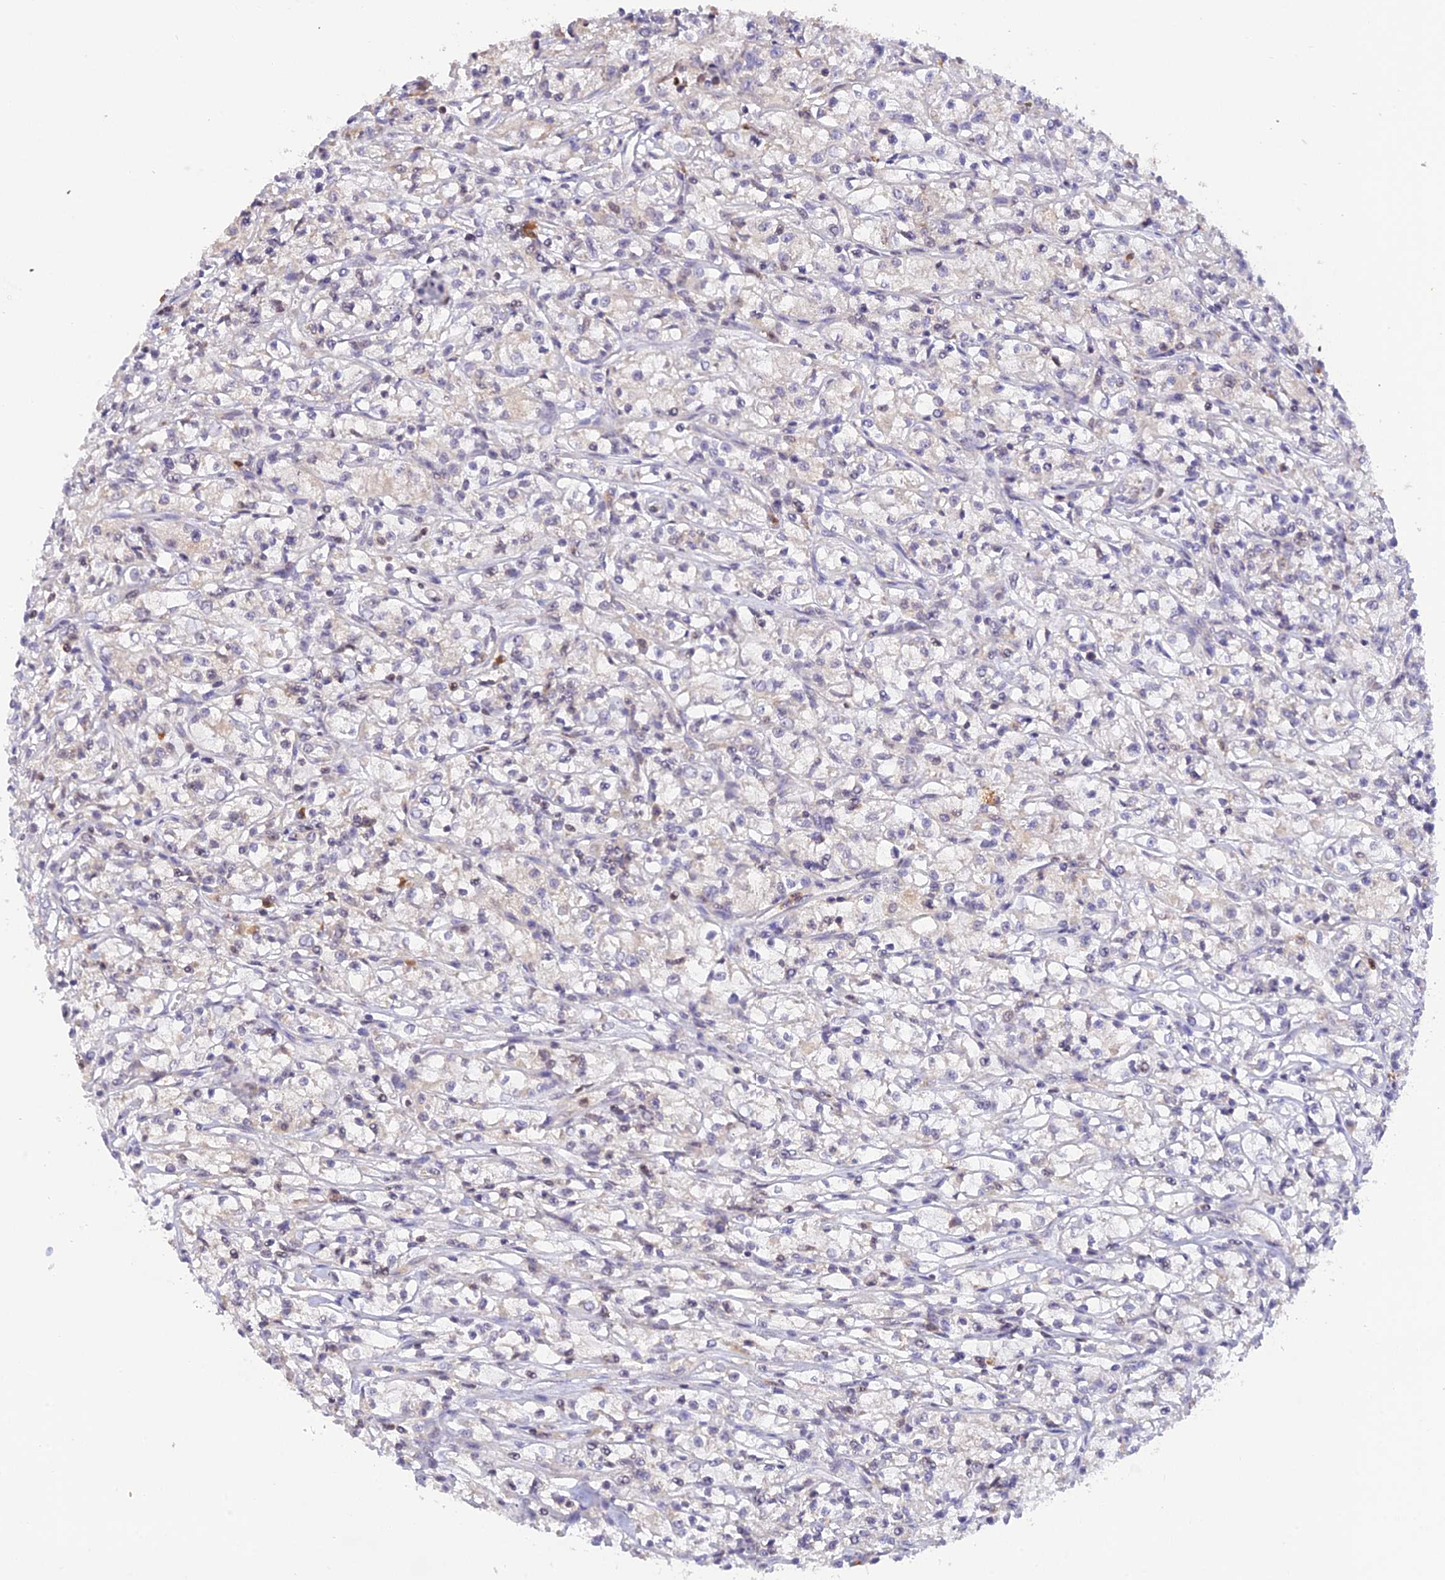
{"staining": {"intensity": "negative", "quantity": "none", "location": "none"}, "tissue": "renal cancer", "cell_type": "Tumor cells", "image_type": "cancer", "snomed": [{"axis": "morphology", "description": "Adenocarcinoma, NOS"}, {"axis": "topography", "description": "Kidney"}], "caption": "Renal cancer was stained to show a protein in brown. There is no significant staining in tumor cells. The staining is performed using DAB (3,3'-diaminobenzidine) brown chromogen with nuclei counter-stained in using hematoxylin.", "gene": "PEX16", "patient": {"sex": "female", "age": 59}}